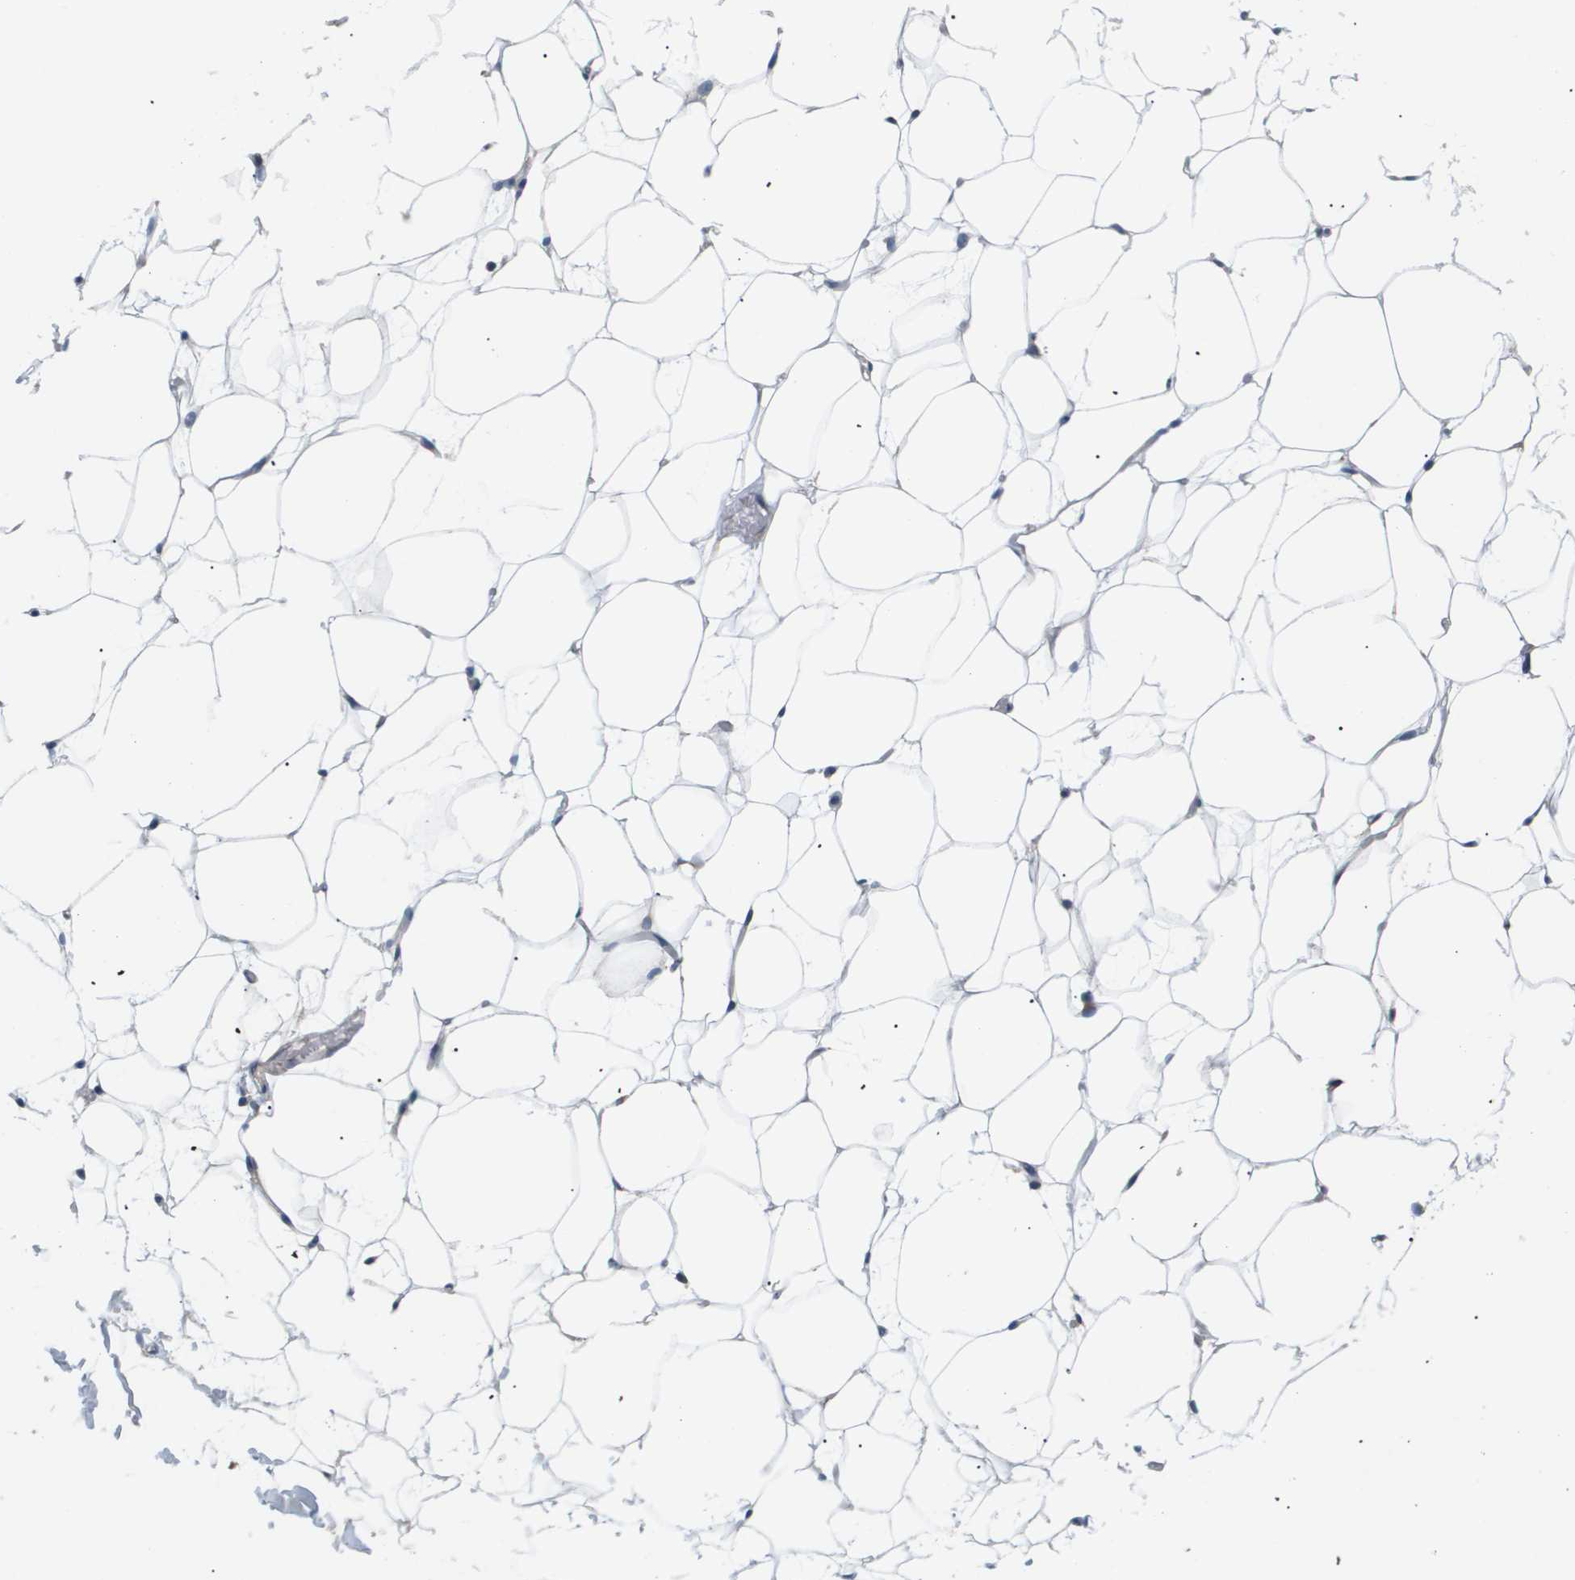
{"staining": {"intensity": "weak", "quantity": ">75%", "location": "cytoplasmic/membranous"}, "tissue": "adipose tissue", "cell_type": "Adipocytes", "image_type": "normal", "snomed": [{"axis": "morphology", "description": "Normal tissue, NOS"}, {"axis": "topography", "description": "Breast"}, {"axis": "topography", "description": "Soft tissue"}], "caption": "Immunohistochemistry staining of unremarkable adipose tissue, which demonstrates low levels of weak cytoplasmic/membranous expression in about >75% of adipocytes indicating weak cytoplasmic/membranous protein staining. The staining was performed using DAB (brown) for protein detection and nuclei were counterstained in hematoxylin (blue).", "gene": "OTUD5", "patient": {"sex": "female", "age": 75}}